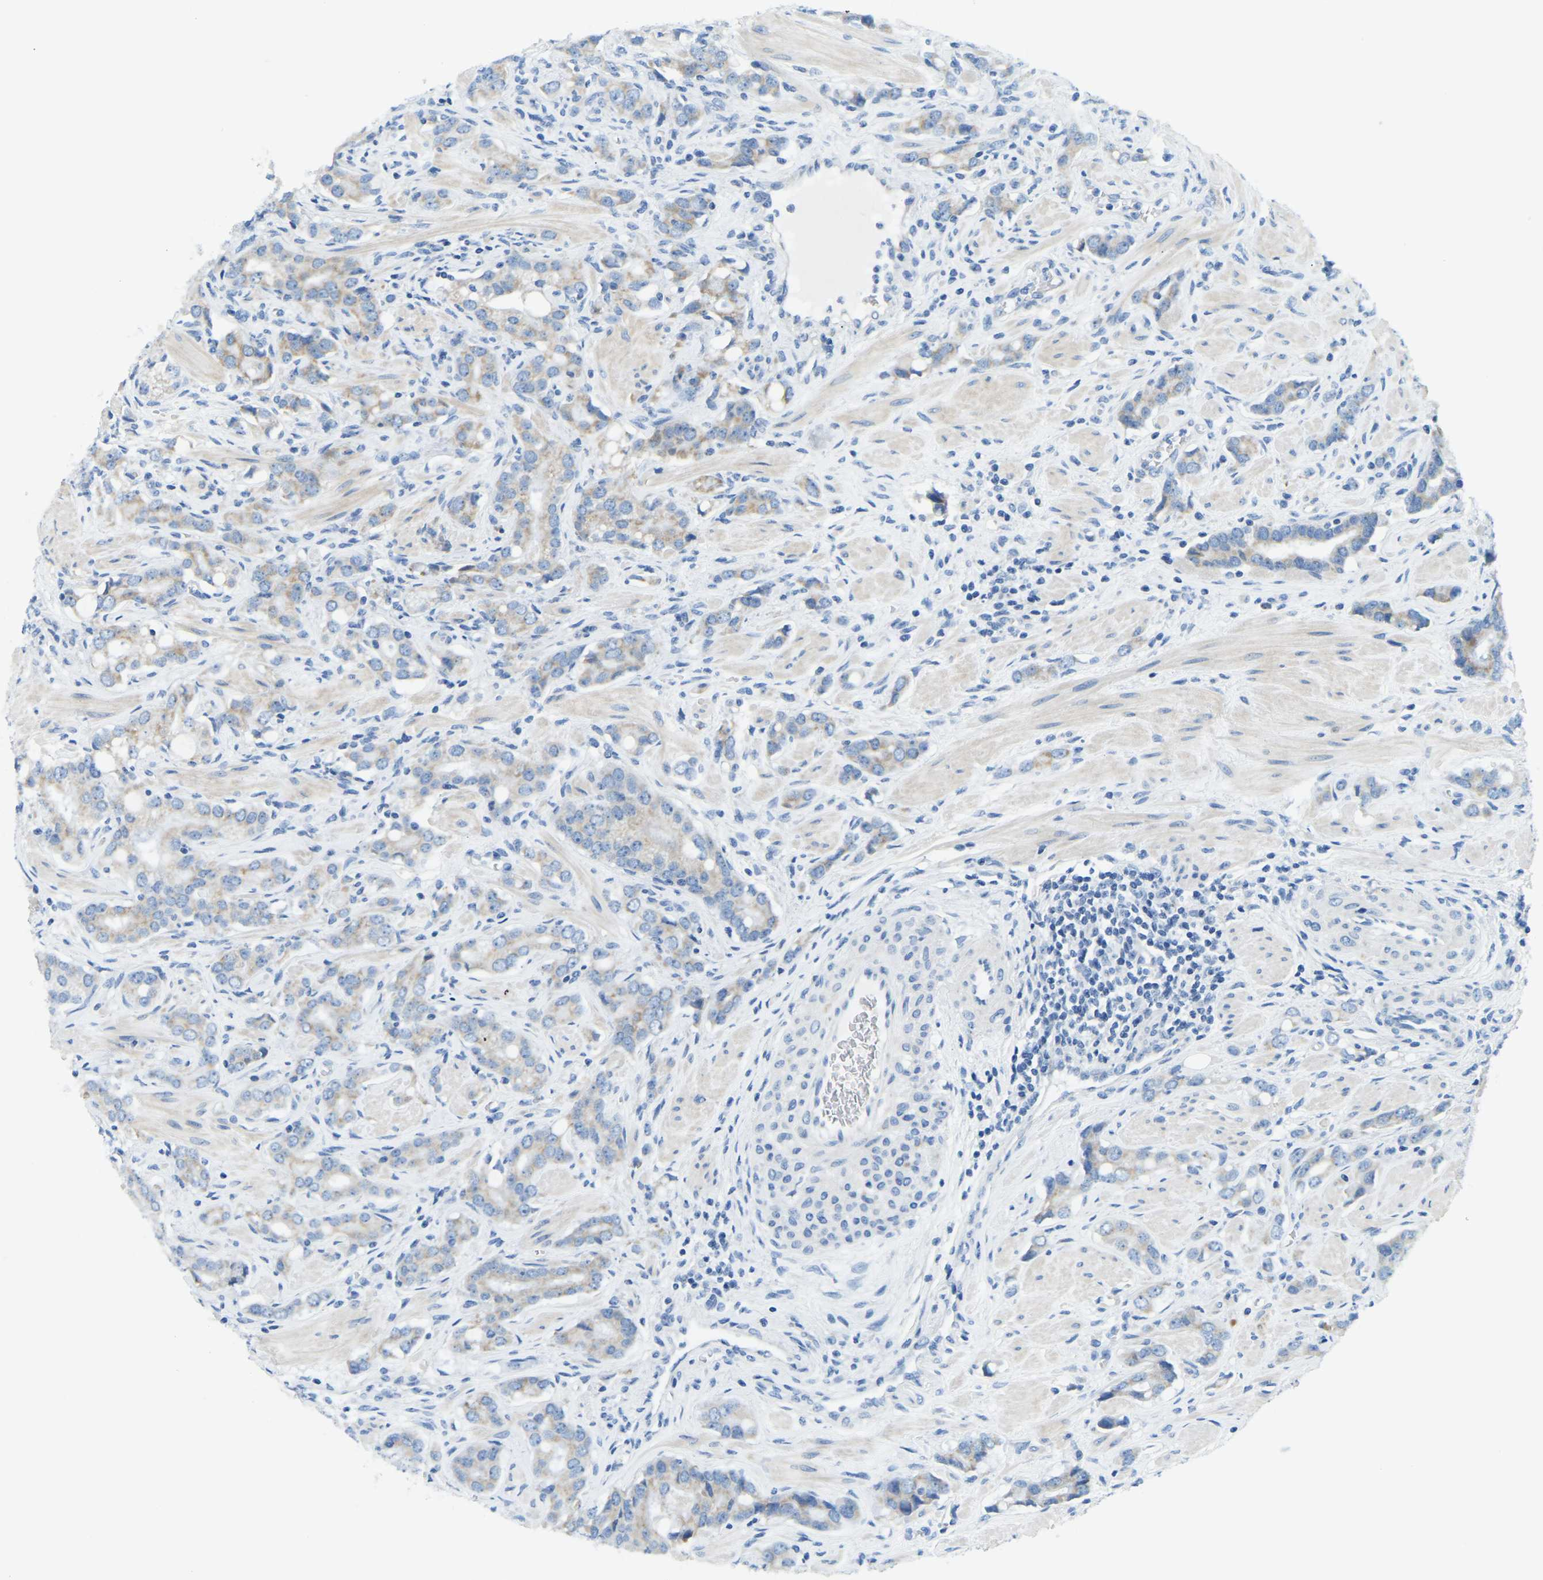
{"staining": {"intensity": "weak", "quantity": "<25%", "location": "cytoplasmic/membranous"}, "tissue": "prostate cancer", "cell_type": "Tumor cells", "image_type": "cancer", "snomed": [{"axis": "morphology", "description": "Adenocarcinoma, High grade"}, {"axis": "topography", "description": "Prostate"}], "caption": "Immunohistochemical staining of prostate cancer demonstrates no significant staining in tumor cells. (Immunohistochemistry, brightfield microscopy, high magnification).", "gene": "GDA", "patient": {"sex": "male", "age": 52}}